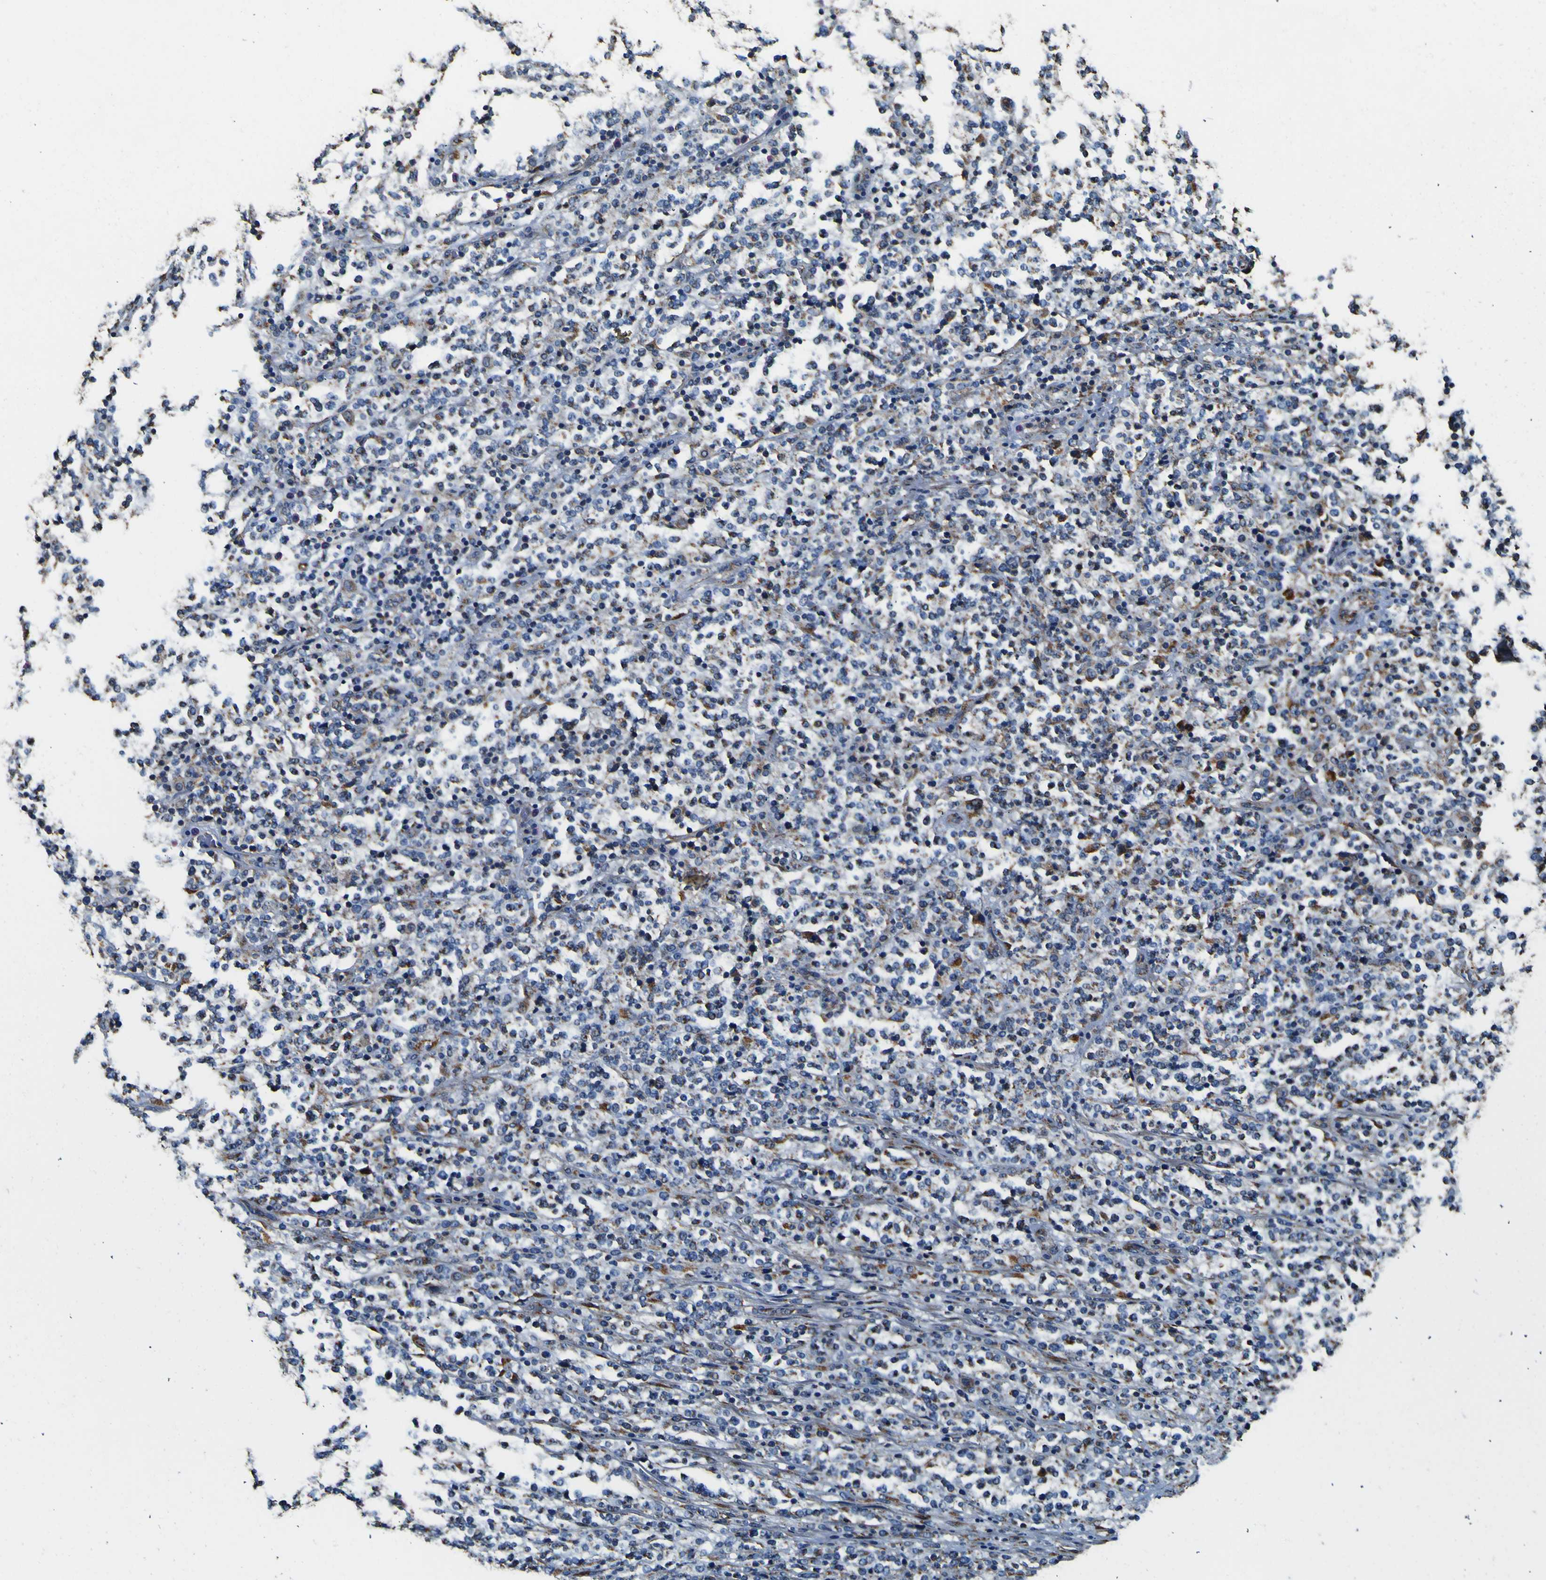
{"staining": {"intensity": "negative", "quantity": "none", "location": "none"}, "tissue": "lymphoma", "cell_type": "Tumor cells", "image_type": "cancer", "snomed": [{"axis": "morphology", "description": "Malignant lymphoma, non-Hodgkin's type, High grade"}, {"axis": "topography", "description": "Soft tissue"}], "caption": "This image is of lymphoma stained with immunohistochemistry (IHC) to label a protein in brown with the nuclei are counter-stained blue. There is no staining in tumor cells.", "gene": "INPP5A", "patient": {"sex": "male", "age": 18}}